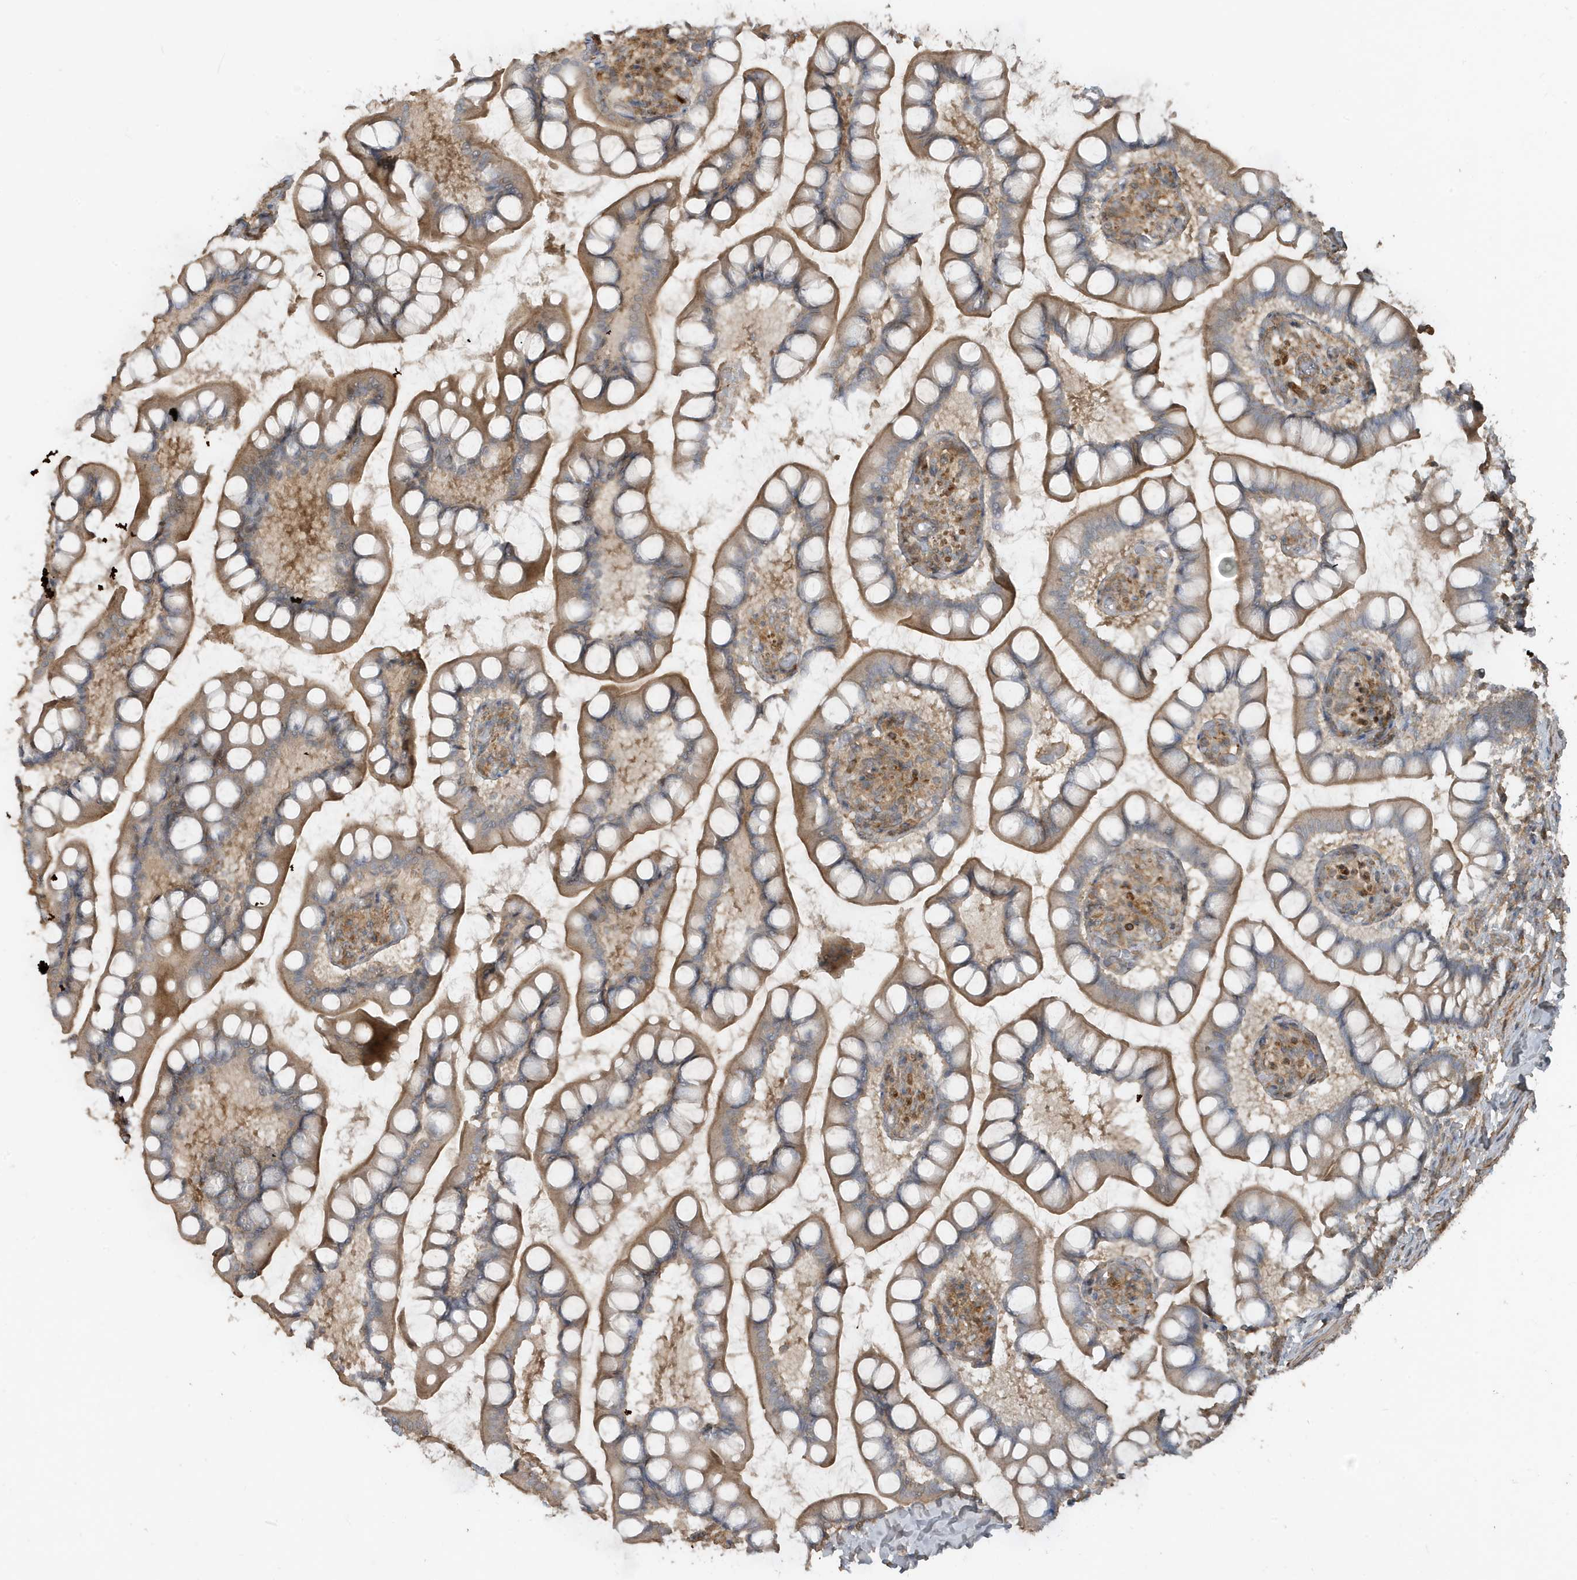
{"staining": {"intensity": "moderate", "quantity": ">75%", "location": "cytoplasmic/membranous"}, "tissue": "small intestine", "cell_type": "Glandular cells", "image_type": "normal", "snomed": [{"axis": "morphology", "description": "Normal tissue, NOS"}, {"axis": "topography", "description": "Small intestine"}], "caption": "Immunohistochemical staining of normal small intestine shows medium levels of moderate cytoplasmic/membranous staining in about >75% of glandular cells. (DAB IHC with brightfield microscopy, high magnification).", "gene": "PRRT3", "patient": {"sex": "male", "age": 52}}